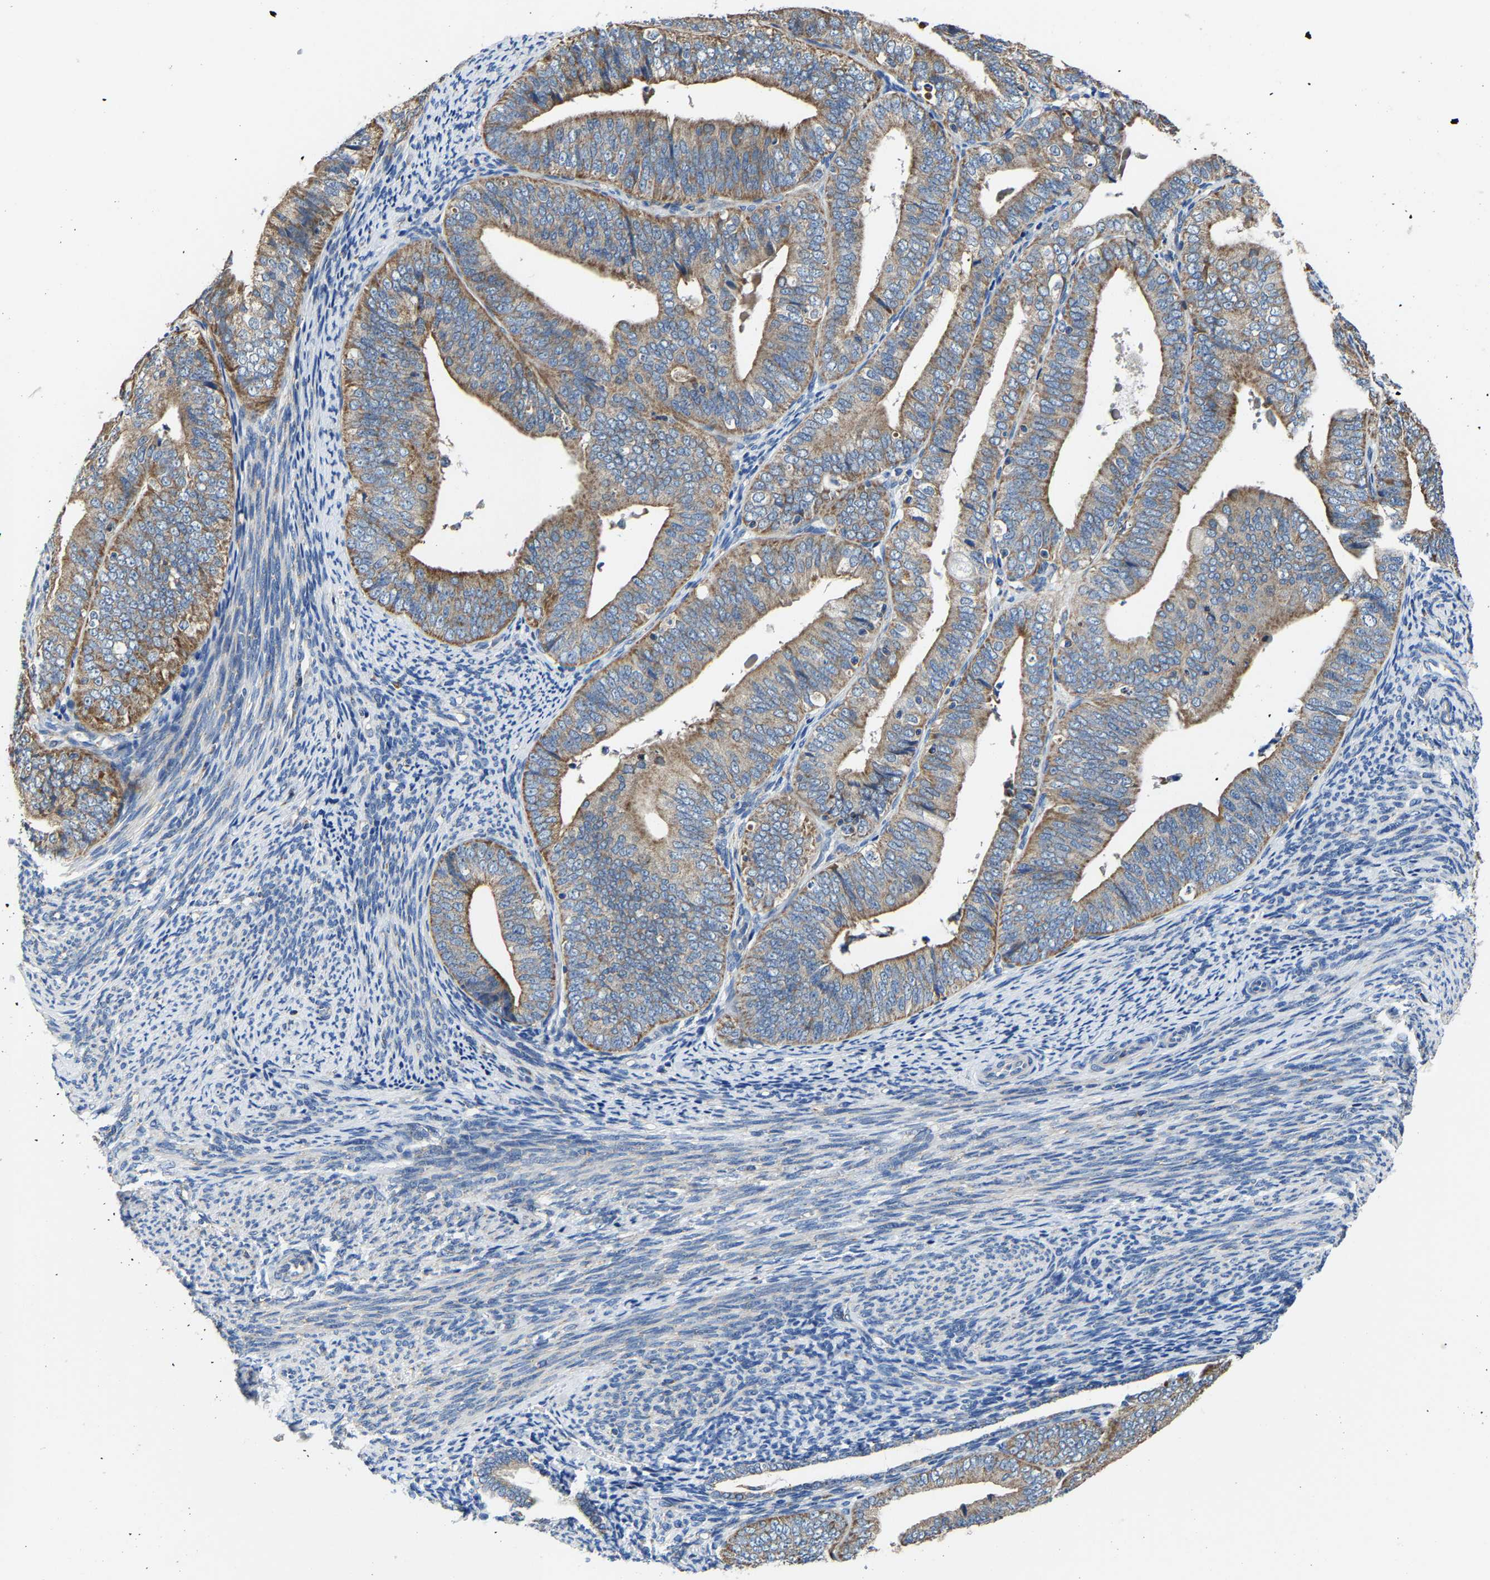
{"staining": {"intensity": "moderate", "quantity": ">75%", "location": "cytoplasmic/membranous"}, "tissue": "endometrial cancer", "cell_type": "Tumor cells", "image_type": "cancer", "snomed": [{"axis": "morphology", "description": "Adenocarcinoma, NOS"}, {"axis": "topography", "description": "Endometrium"}], "caption": "Protein expression analysis of endometrial adenocarcinoma shows moderate cytoplasmic/membranous expression in approximately >75% of tumor cells.", "gene": "AGK", "patient": {"sex": "female", "age": 63}}